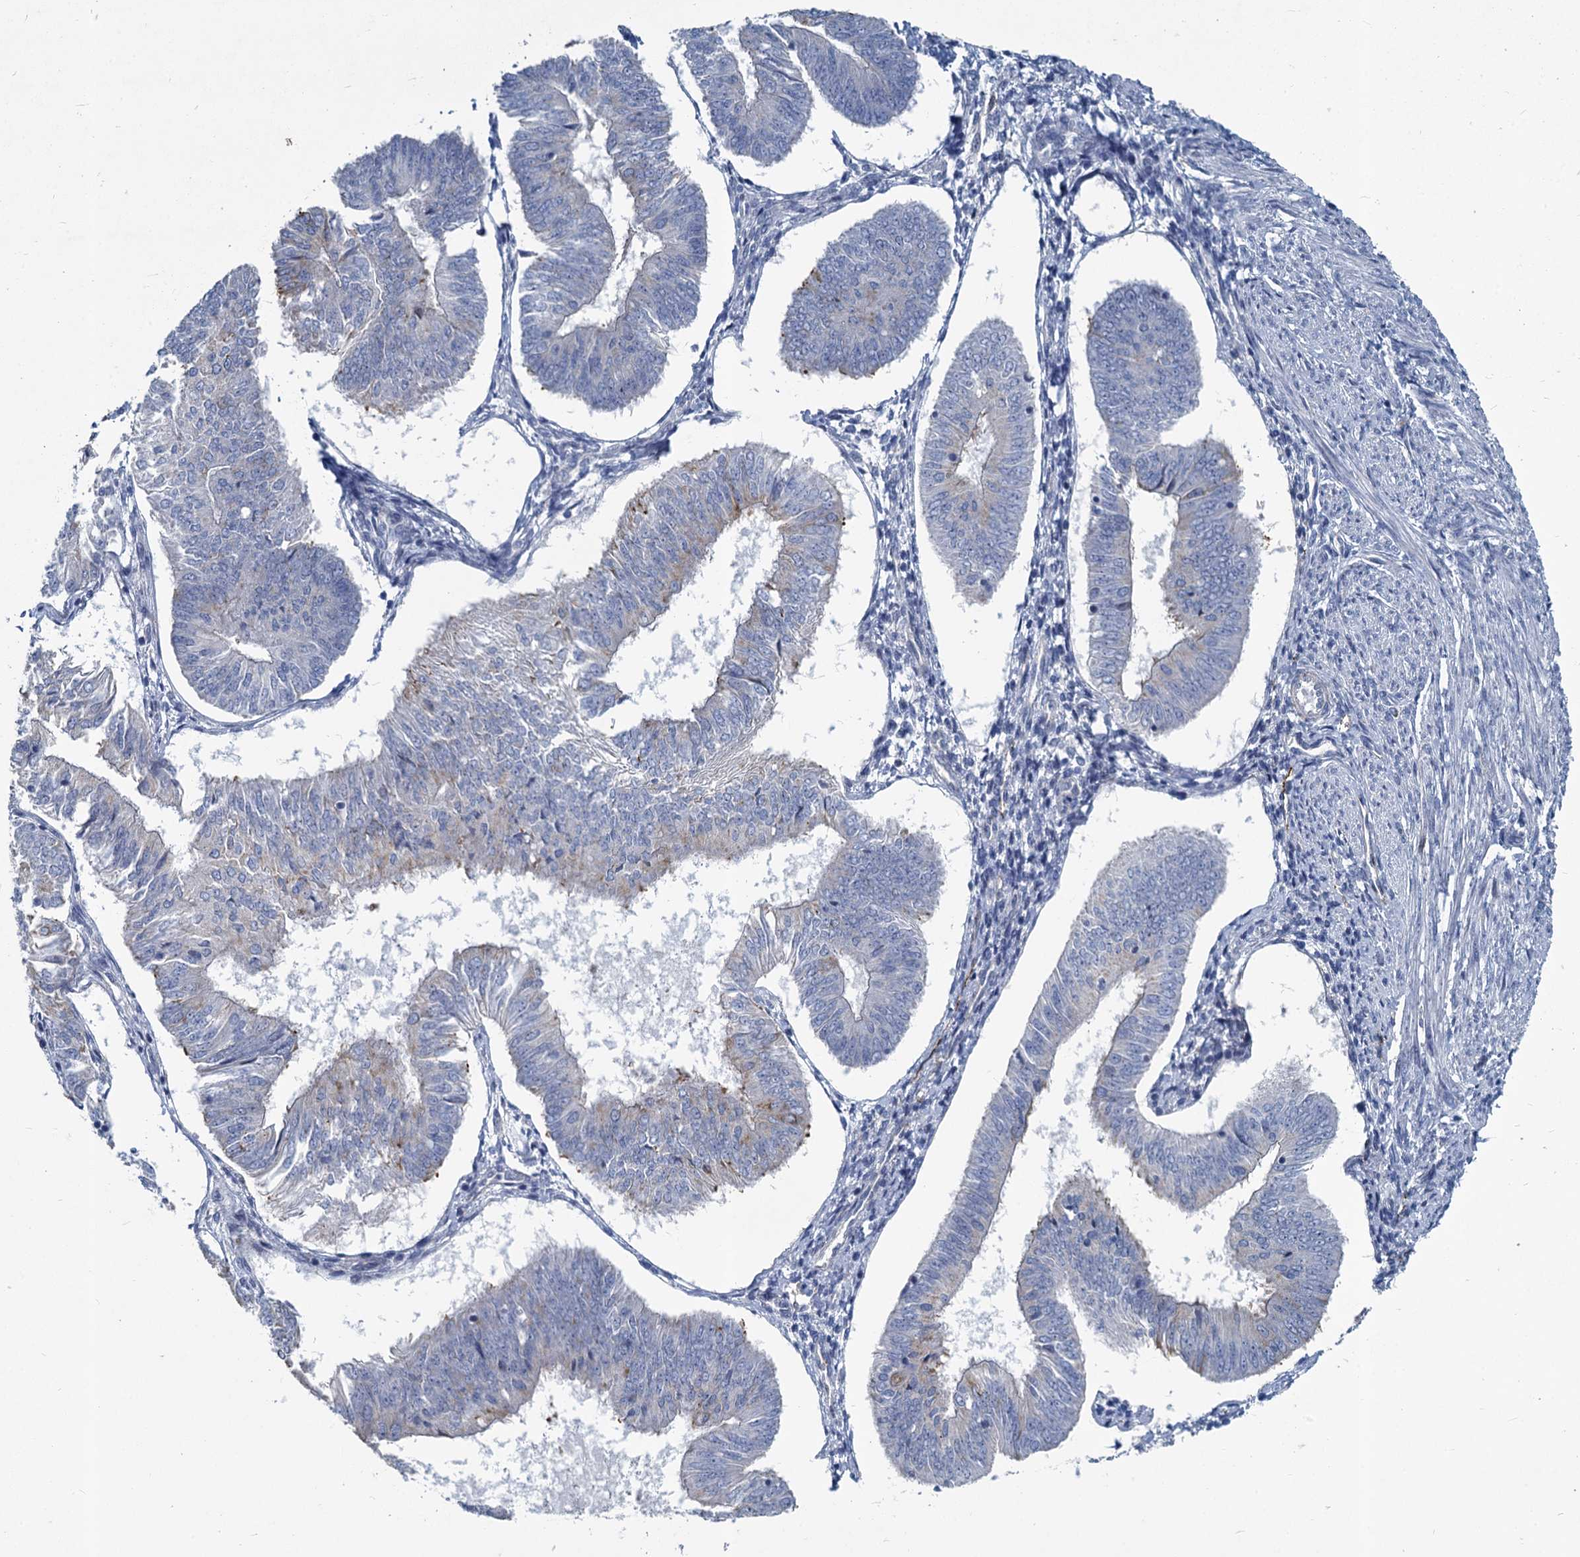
{"staining": {"intensity": "weak", "quantity": "<25%", "location": "cytoplasmic/membranous"}, "tissue": "endometrial cancer", "cell_type": "Tumor cells", "image_type": "cancer", "snomed": [{"axis": "morphology", "description": "Adenocarcinoma, NOS"}, {"axis": "topography", "description": "Endometrium"}], "caption": "Immunohistochemical staining of human endometrial adenocarcinoma reveals no significant positivity in tumor cells. Brightfield microscopy of IHC stained with DAB (3,3'-diaminobenzidine) (brown) and hematoxylin (blue), captured at high magnification.", "gene": "ASXL3", "patient": {"sex": "female", "age": 58}}